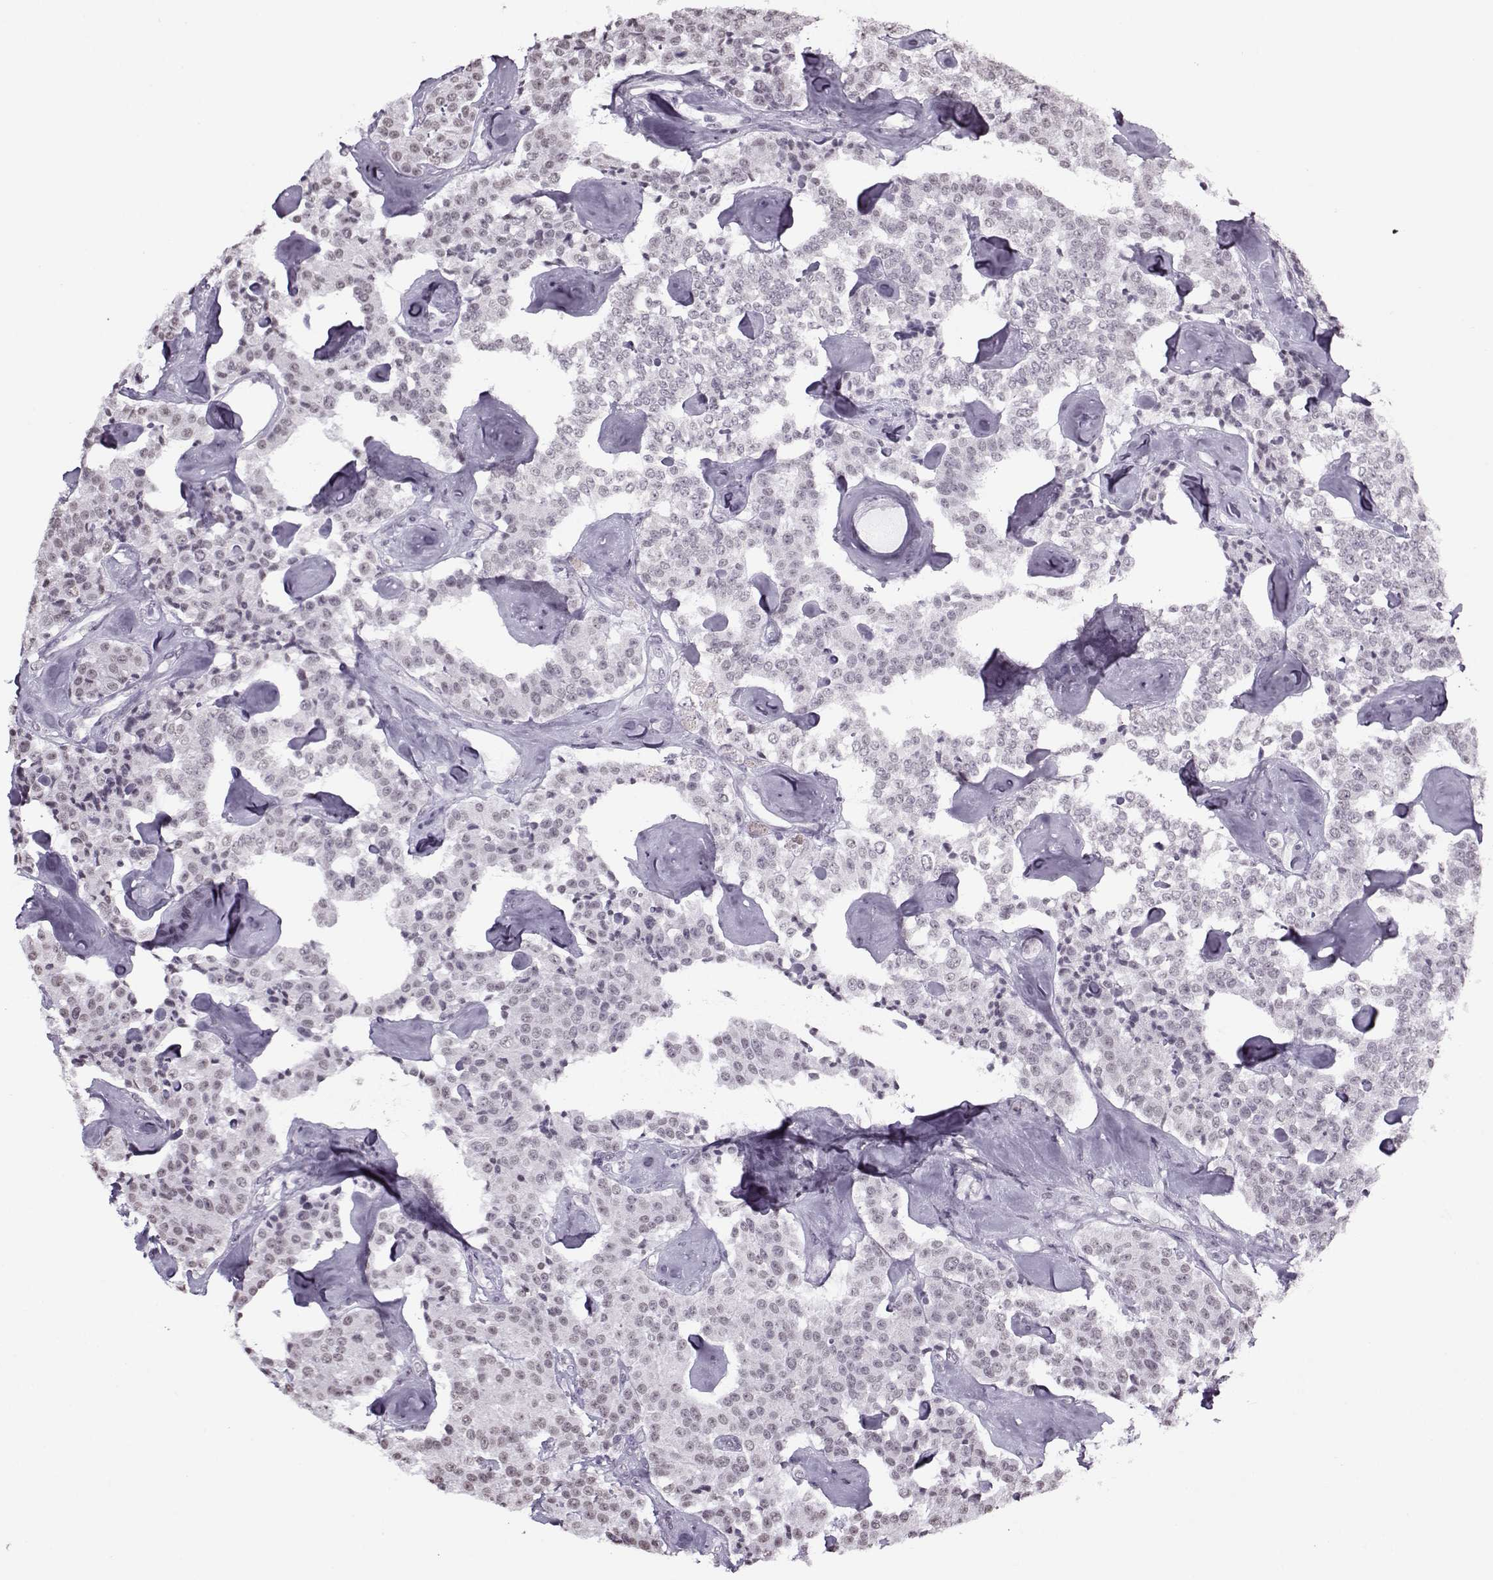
{"staining": {"intensity": "negative", "quantity": "none", "location": "none"}, "tissue": "carcinoid", "cell_type": "Tumor cells", "image_type": "cancer", "snomed": [{"axis": "morphology", "description": "Carcinoid, malignant, NOS"}, {"axis": "topography", "description": "Pancreas"}], "caption": "Immunohistochemistry (IHC) photomicrograph of carcinoid stained for a protein (brown), which demonstrates no staining in tumor cells.", "gene": "PRMT8", "patient": {"sex": "male", "age": 41}}